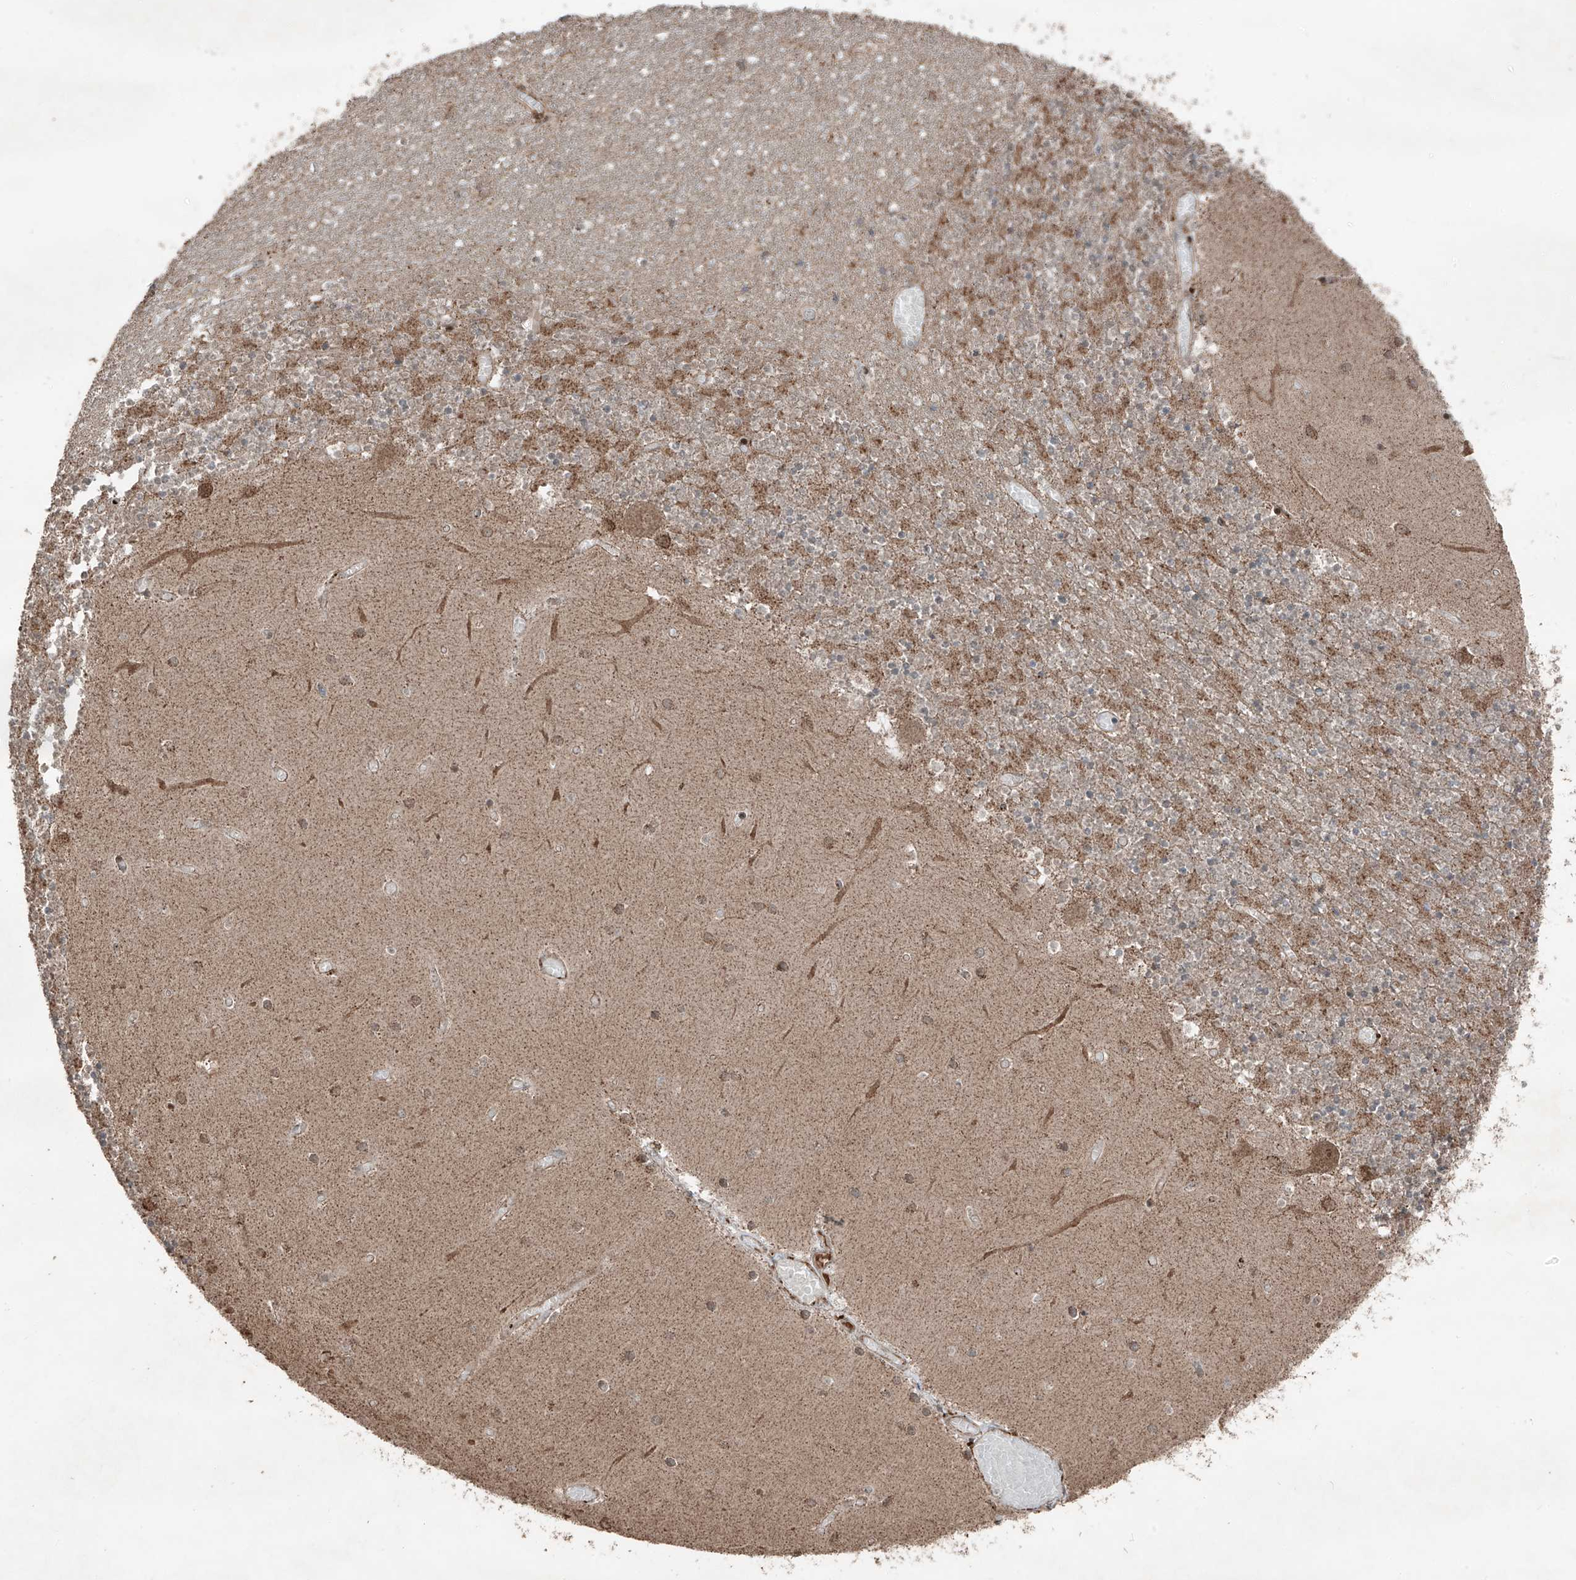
{"staining": {"intensity": "moderate", "quantity": "25%-75%", "location": "cytoplasmic/membranous"}, "tissue": "cerebellum", "cell_type": "Cells in granular layer", "image_type": "normal", "snomed": [{"axis": "morphology", "description": "Normal tissue, NOS"}, {"axis": "topography", "description": "Cerebellum"}], "caption": "DAB (3,3'-diaminobenzidine) immunohistochemical staining of normal human cerebellum reveals moderate cytoplasmic/membranous protein staining in approximately 25%-75% of cells in granular layer.", "gene": "ZNF620", "patient": {"sex": "female", "age": 28}}